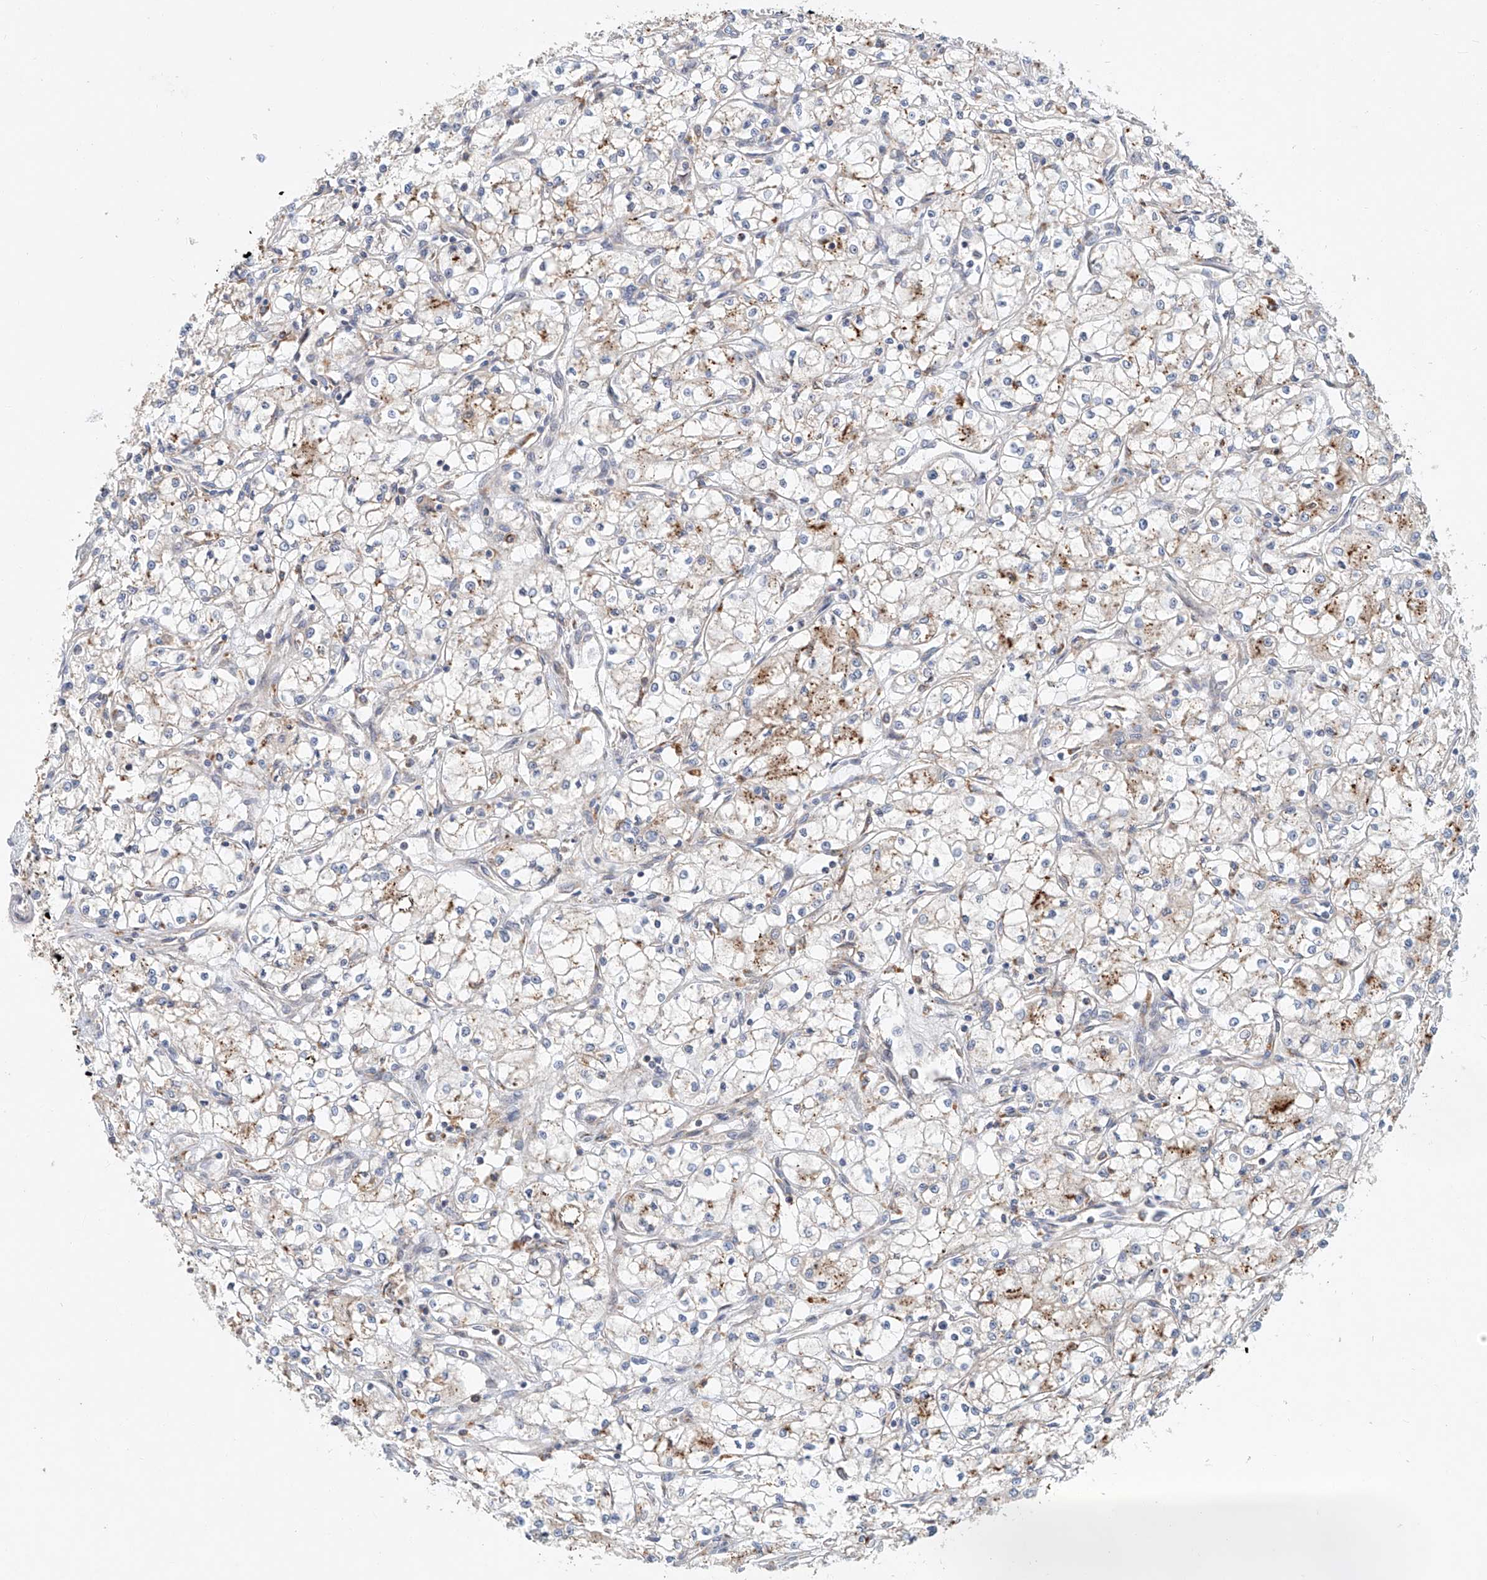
{"staining": {"intensity": "negative", "quantity": "none", "location": "none"}, "tissue": "renal cancer", "cell_type": "Tumor cells", "image_type": "cancer", "snomed": [{"axis": "morphology", "description": "Adenocarcinoma, NOS"}, {"axis": "topography", "description": "Kidney"}], "caption": "Immunohistochemistry (IHC) histopathology image of renal cancer (adenocarcinoma) stained for a protein (brown), which exhibits no expression in tumor cells. (DAB immunohistochemistry visualized using brightfield microscopy, high magnification).", "gene": "HGSNAT", "patient": {"sex": "male", "age": 59}}